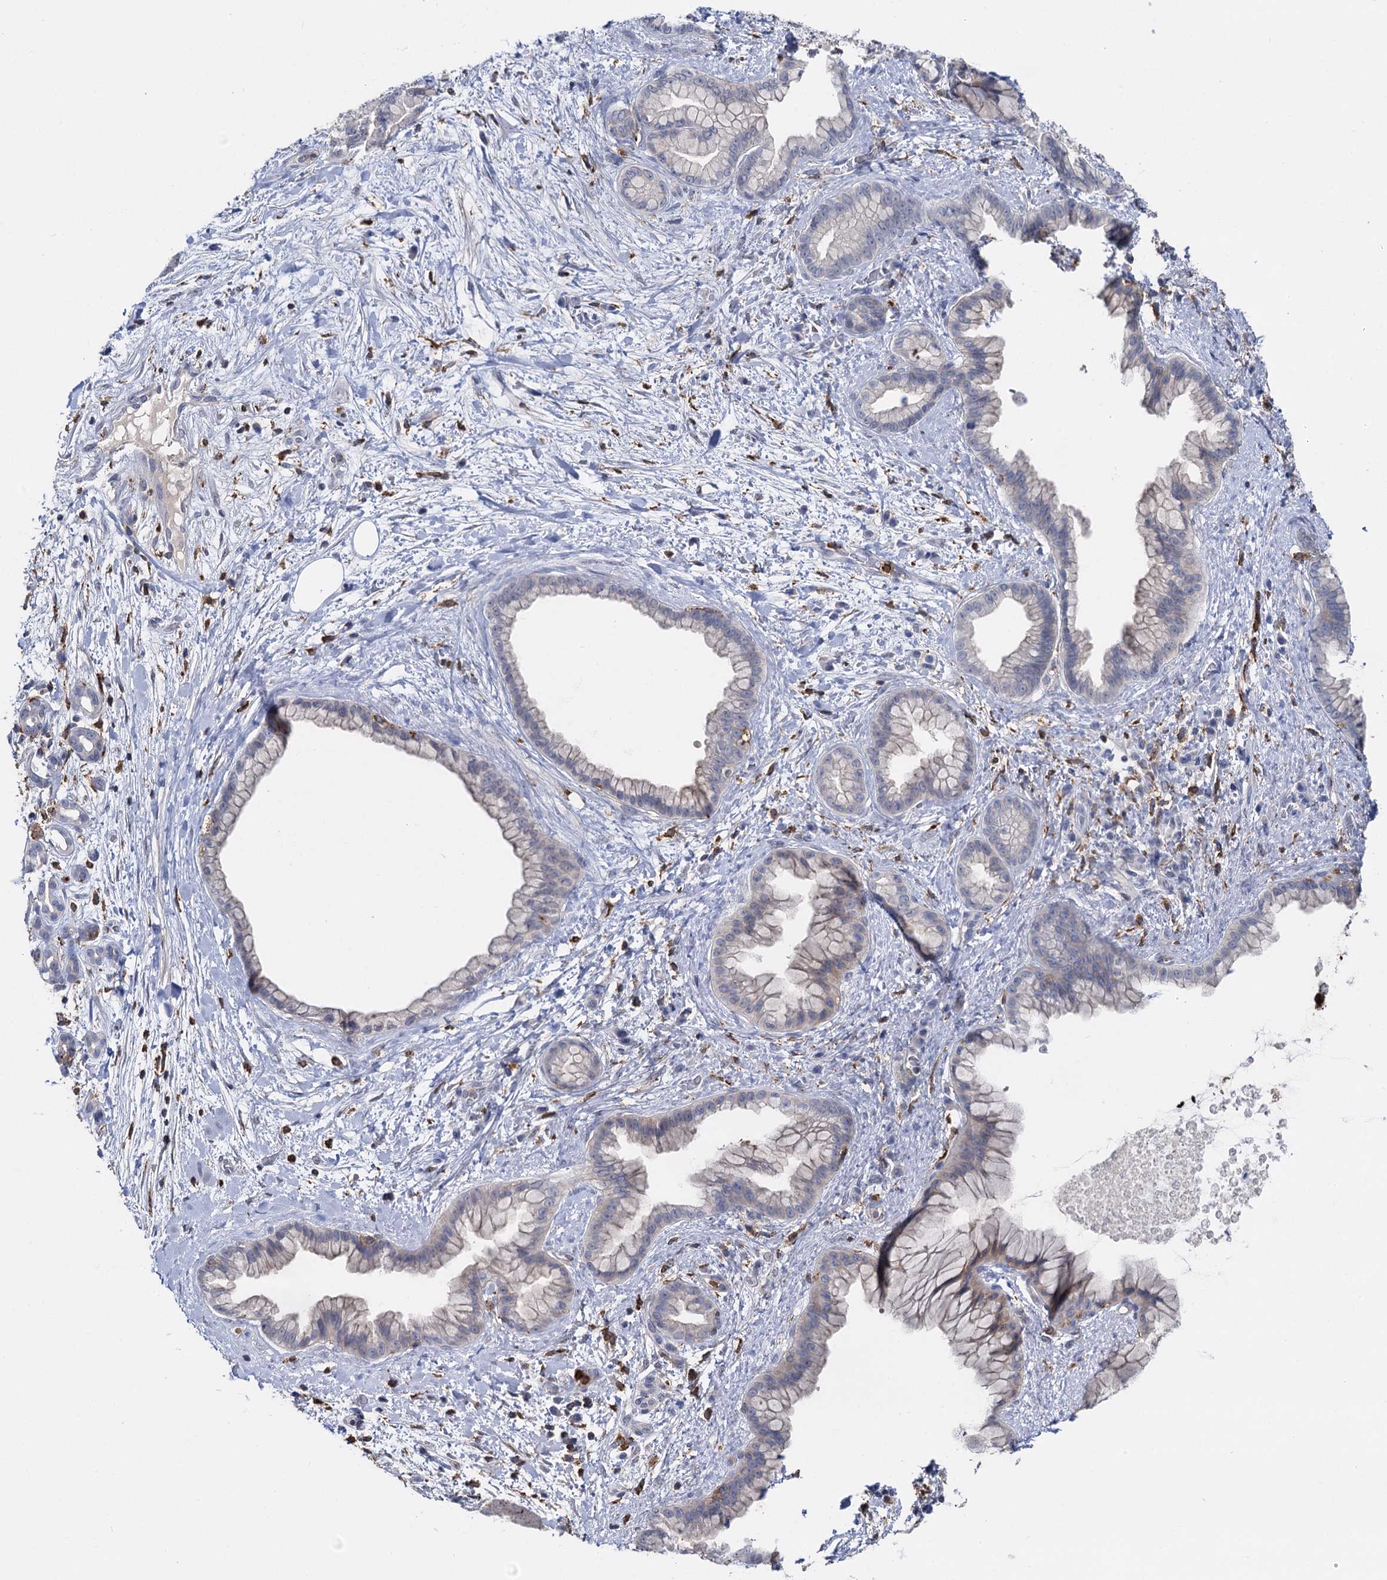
{"staining": {"intensity": "weak", "quantity": "<25%", "location": "cytoplasmic/membranous"}, "tissue": "pancreatic cancer", "cell_type": "Tumor cells", "image_type": "cancer", "snomed": [{"axis": "morphology", "description": "Adenocarcinoma, NOS"}, {"axis": "topography", "description": "Pancreas"}], "caption": "Tumor cells show no significant protein positivity in pancreatic cancer.", "gene": "RHOG", "patient": {"sex": "female", "age": 78}}